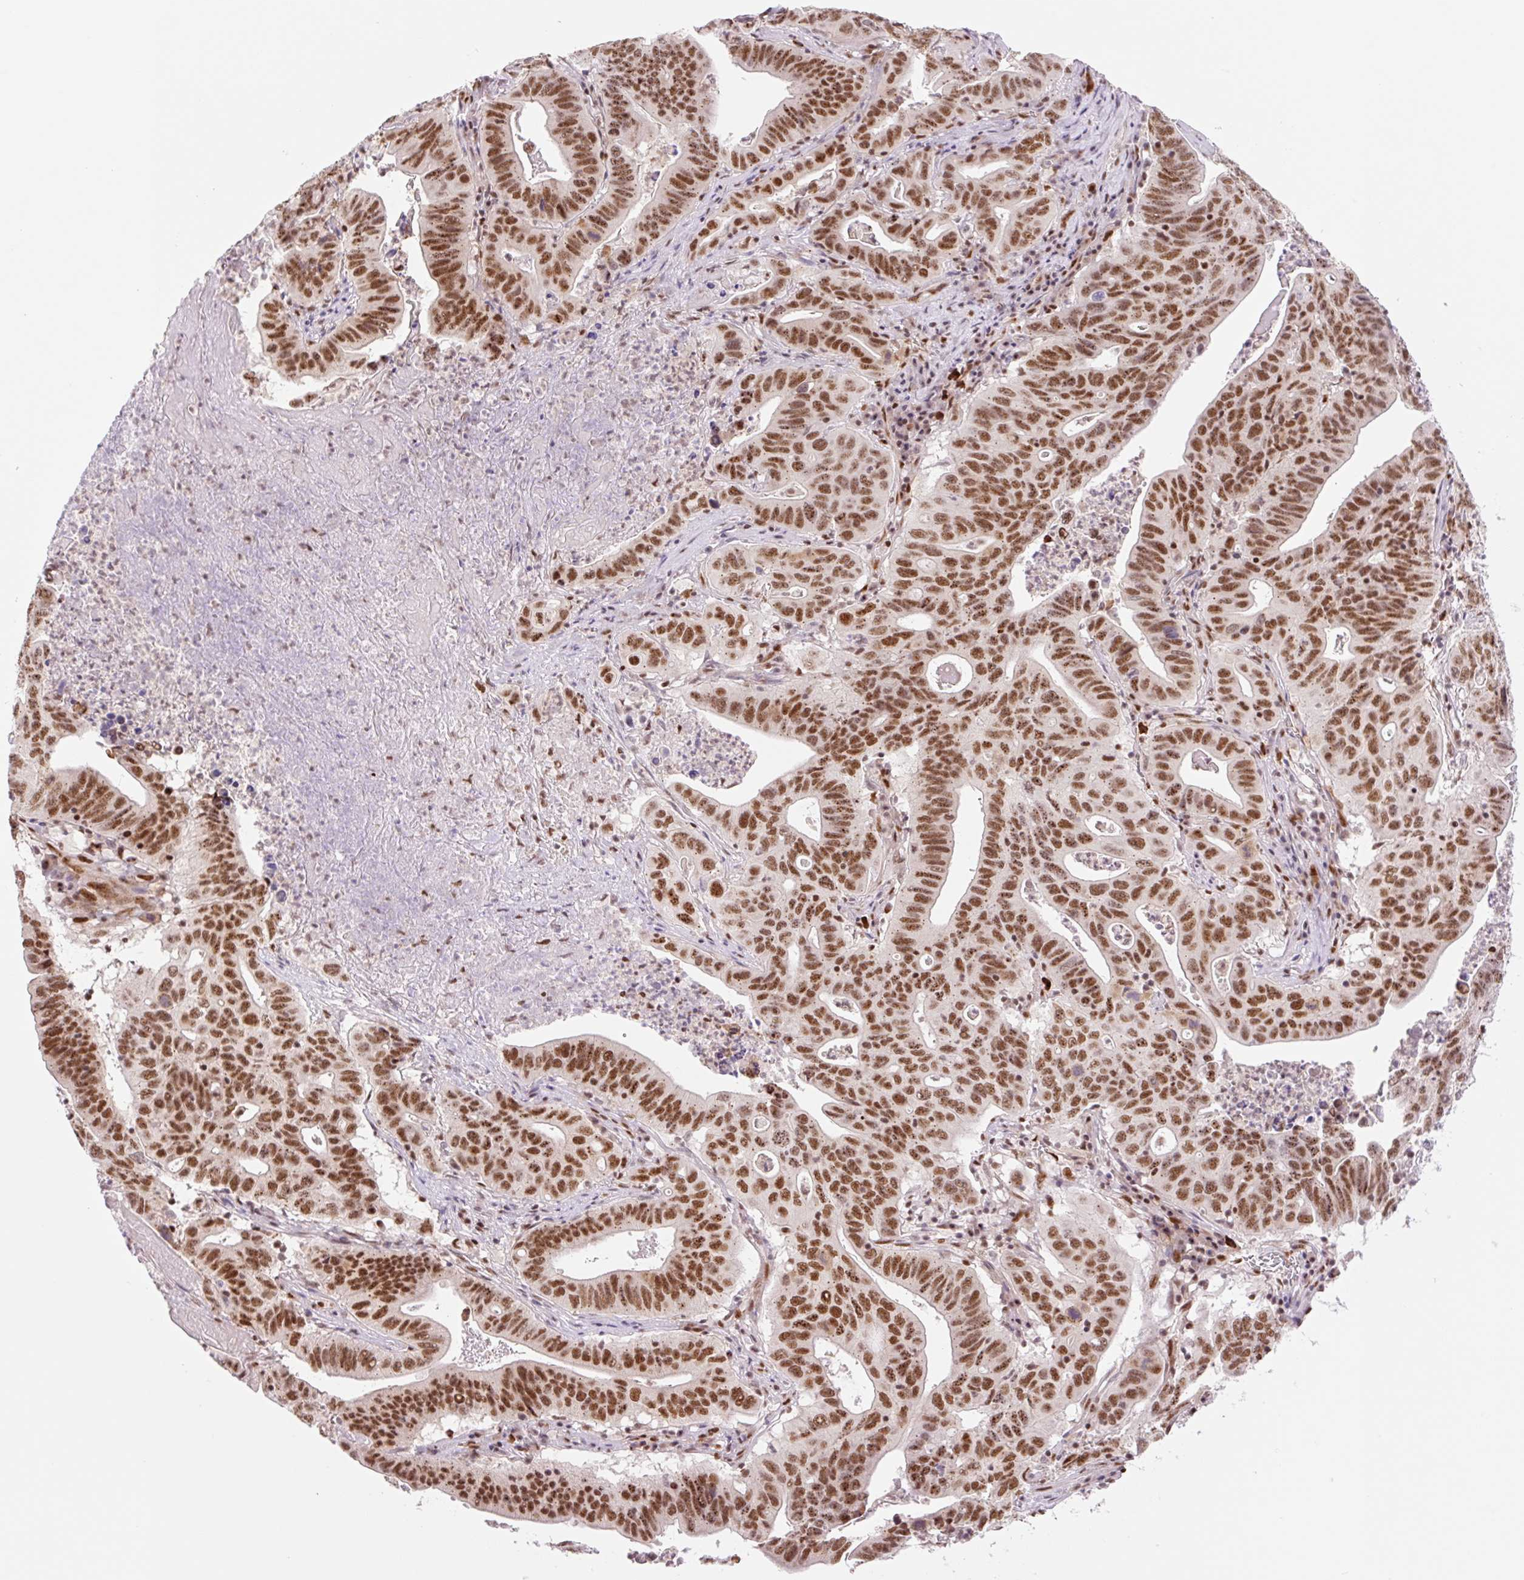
{"staining": {"intensity": "strong", "quantity": ">75%", "location": "nuclear"}, "tissue": "lung cancer", "cell_type": "Tumor cells", "image_type": "cancer", "snomed": [{"axis": "morphology", "description": "Adenocarcinoma, NOS"}, {"axis": "topography", "description": "Lung"}], "caption": "The immunohistochemical stain labels strong nuclear staining in tumor cells of lung cancer tissue.", "gene": "PRDM11", "patient": {"sex": "female", "age": 60}}